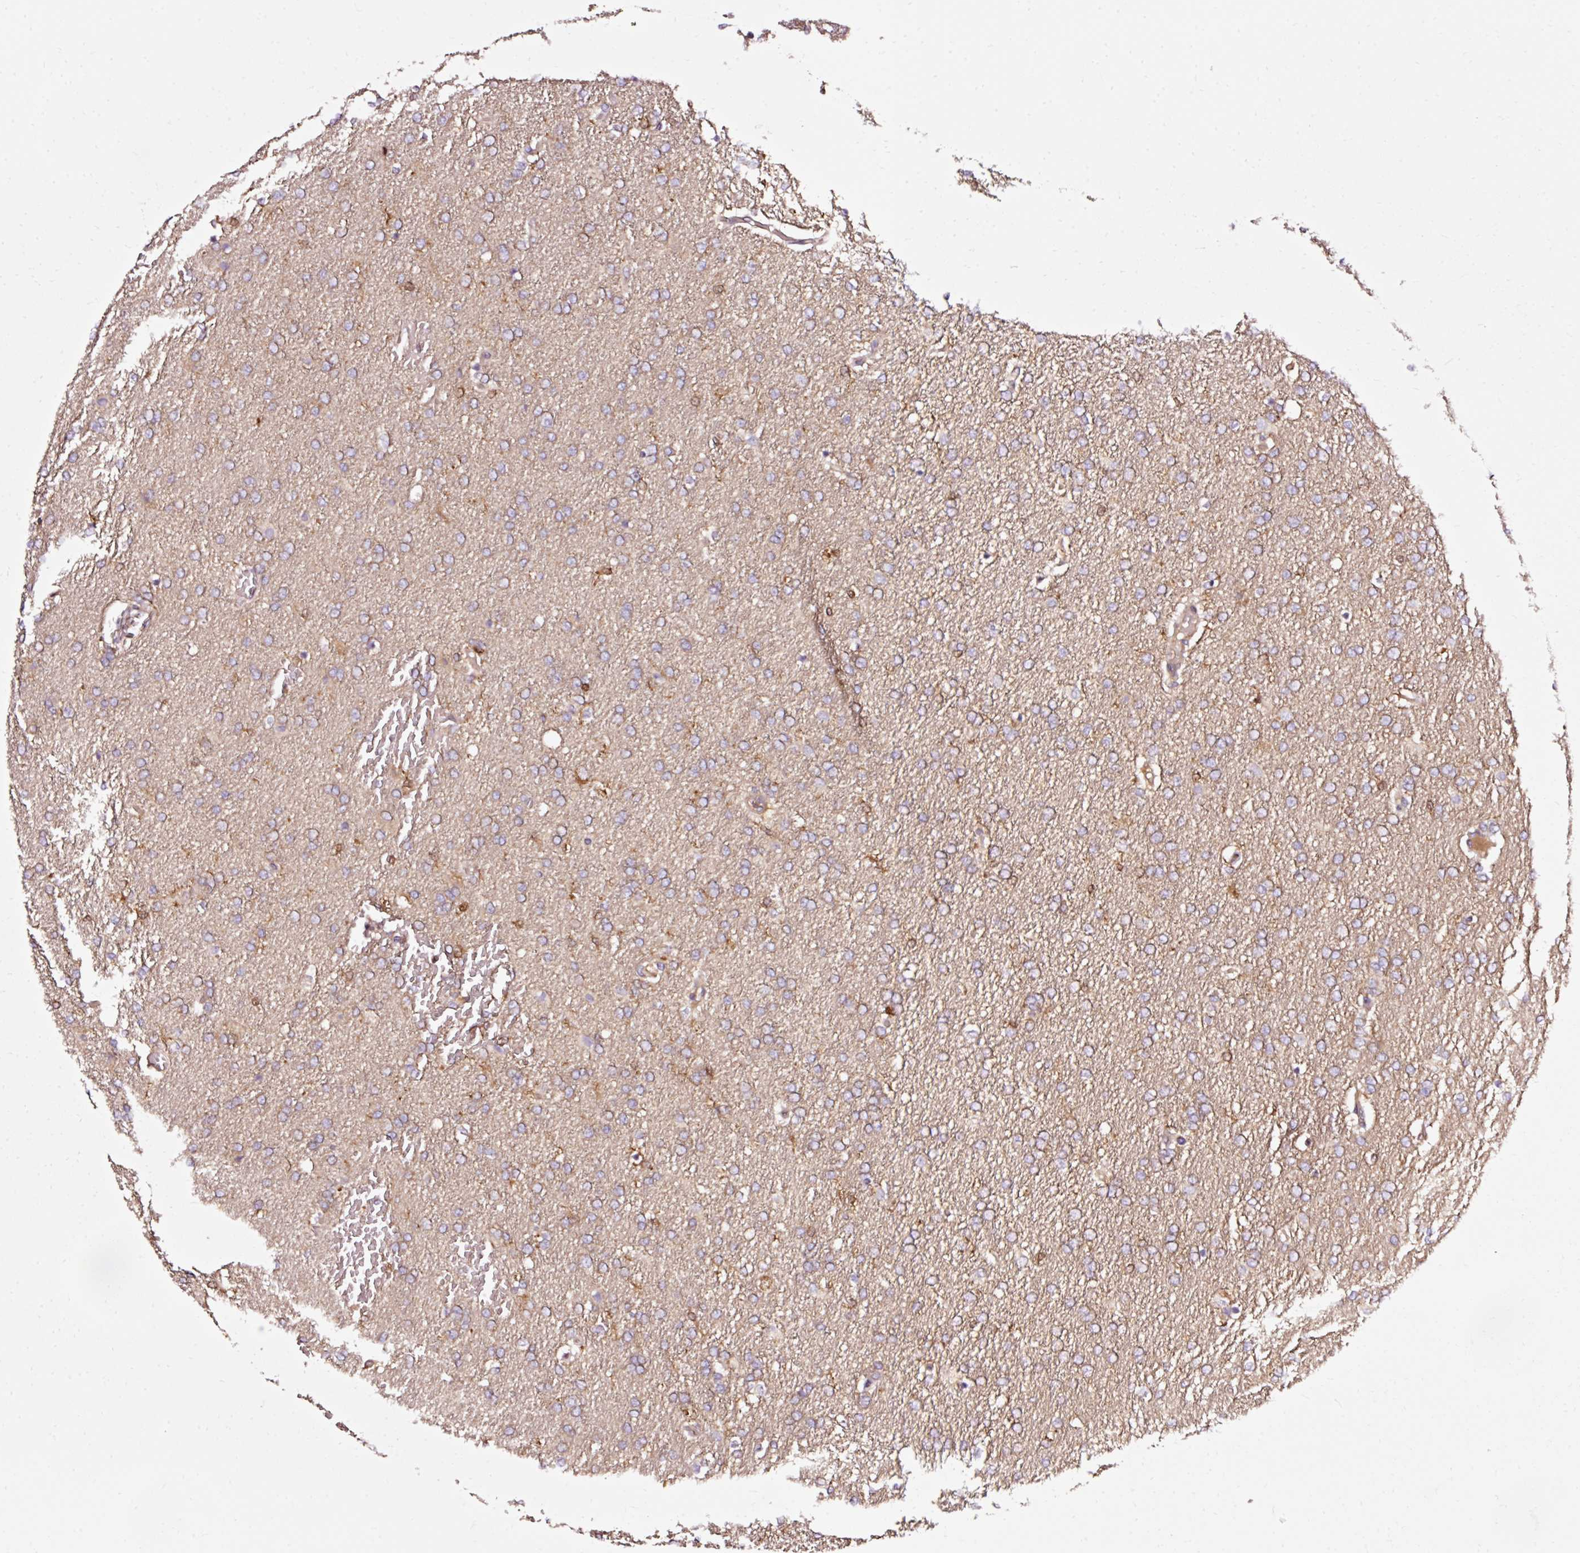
{"staining": {"intensity": "weak", "quantity": ">75%", "location": "cytoplasmic/membranous"}, "tissue": "glioma", "cell_type": "Tumor cells", "image_type": "cancer", "snomed": [{"axis": "morphology", "description": "Glioma, malignant, High grade"}, {"axis": "topography", "description": "Brain"}], "caption": "Glioma stained with a brown dye shows weak cytoplasmic/membranous positive positivity in approximately >75% of tumor cells.", "gene": "NAPA", "patient": {"sex": "male", "age": 72}}